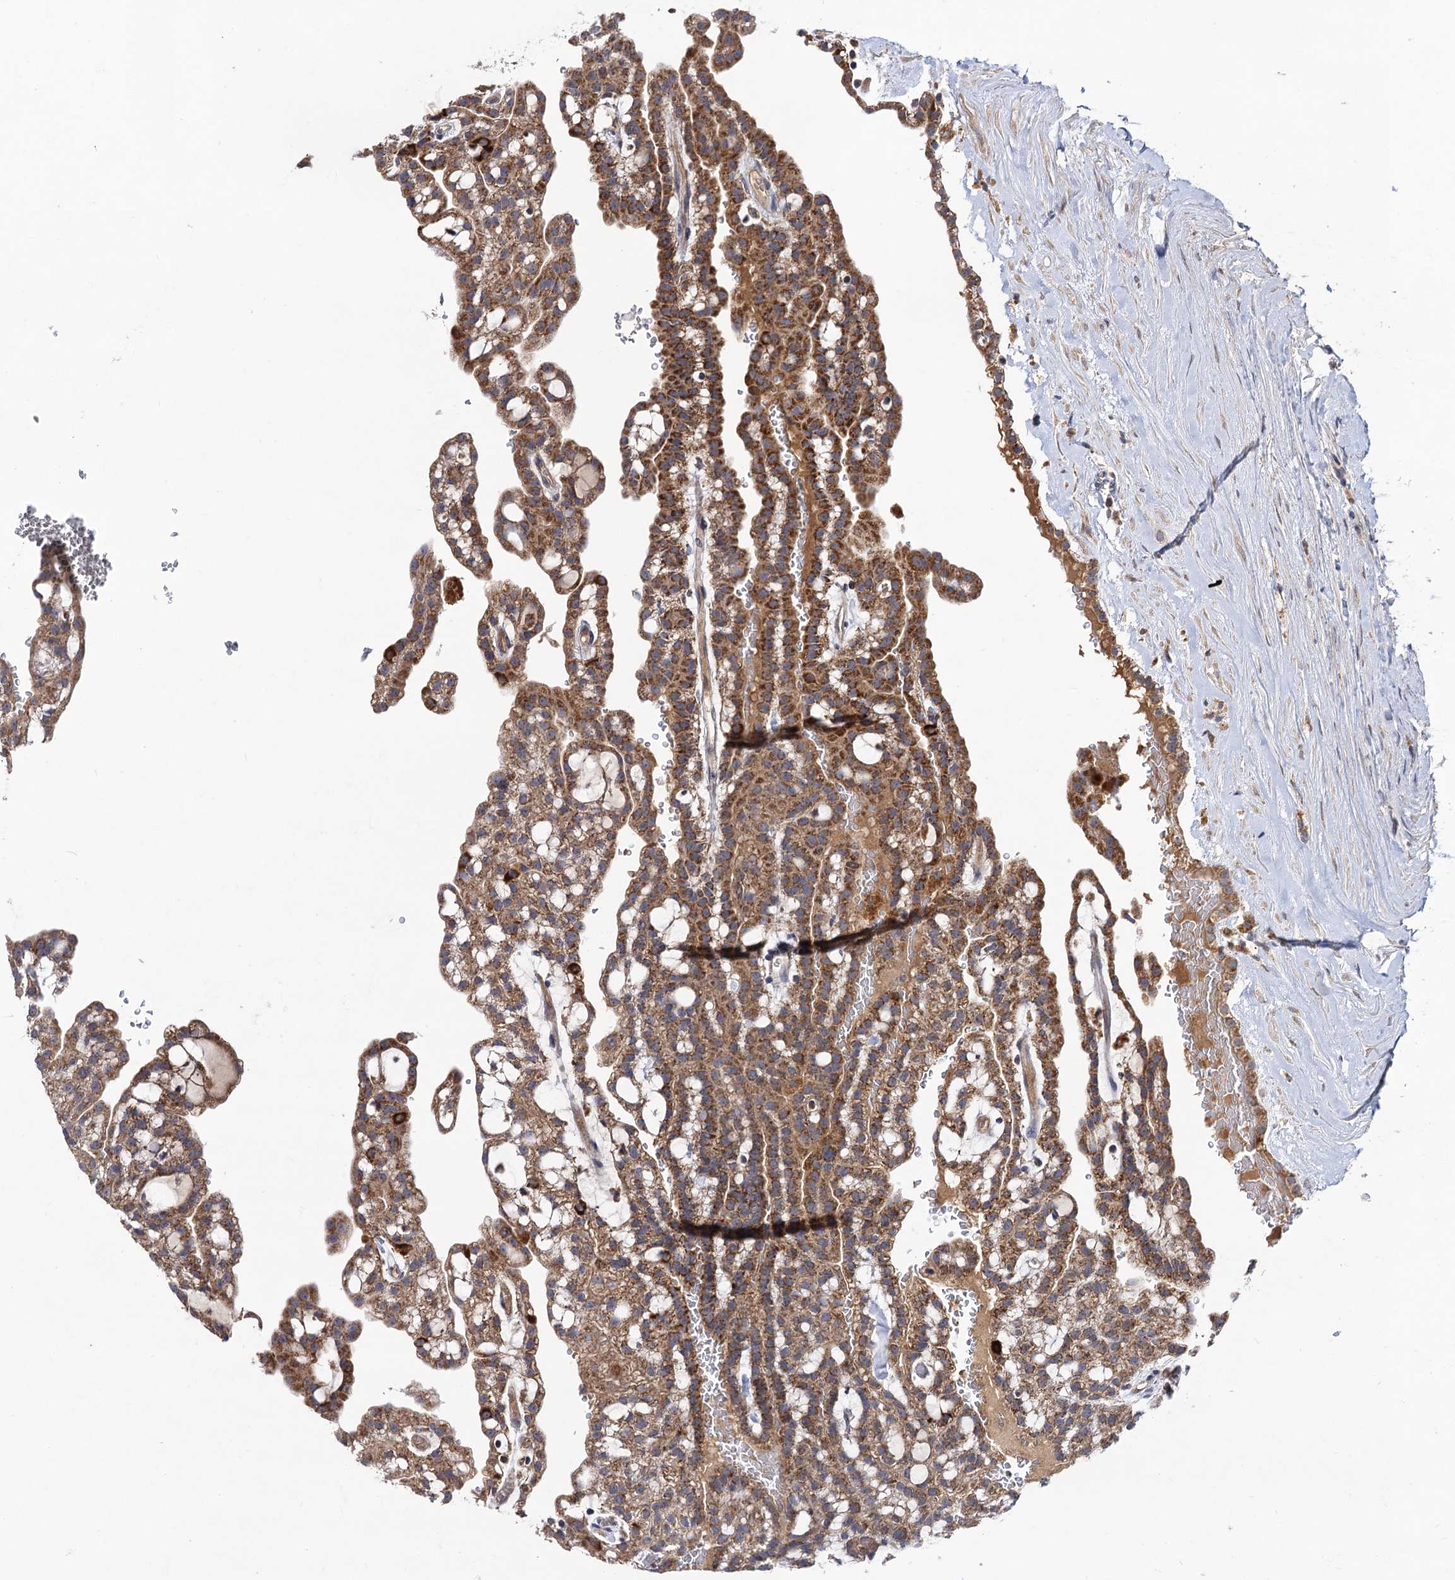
{"staining": {"intensity": "moderate", "quantity": ">75%", "location": "cytoplasmic/membranous"}, "tissue": "renal cancer", "cell_type": "Tumor cells", "image_type": "cancer", "snomed": [{"axis": "morphology", "description": "Adenocarcinoma, NOS"}, {"axis": "topography", "description": "Kidney"}], "caption": "Human renal adenocarcinoma stained with a brown dye displays moderate cytoplasmic/membranous positive expression in about >75% of tumor cells.", "gene": "VPS37D", "patient": {"sex": "male", "age": 63}}